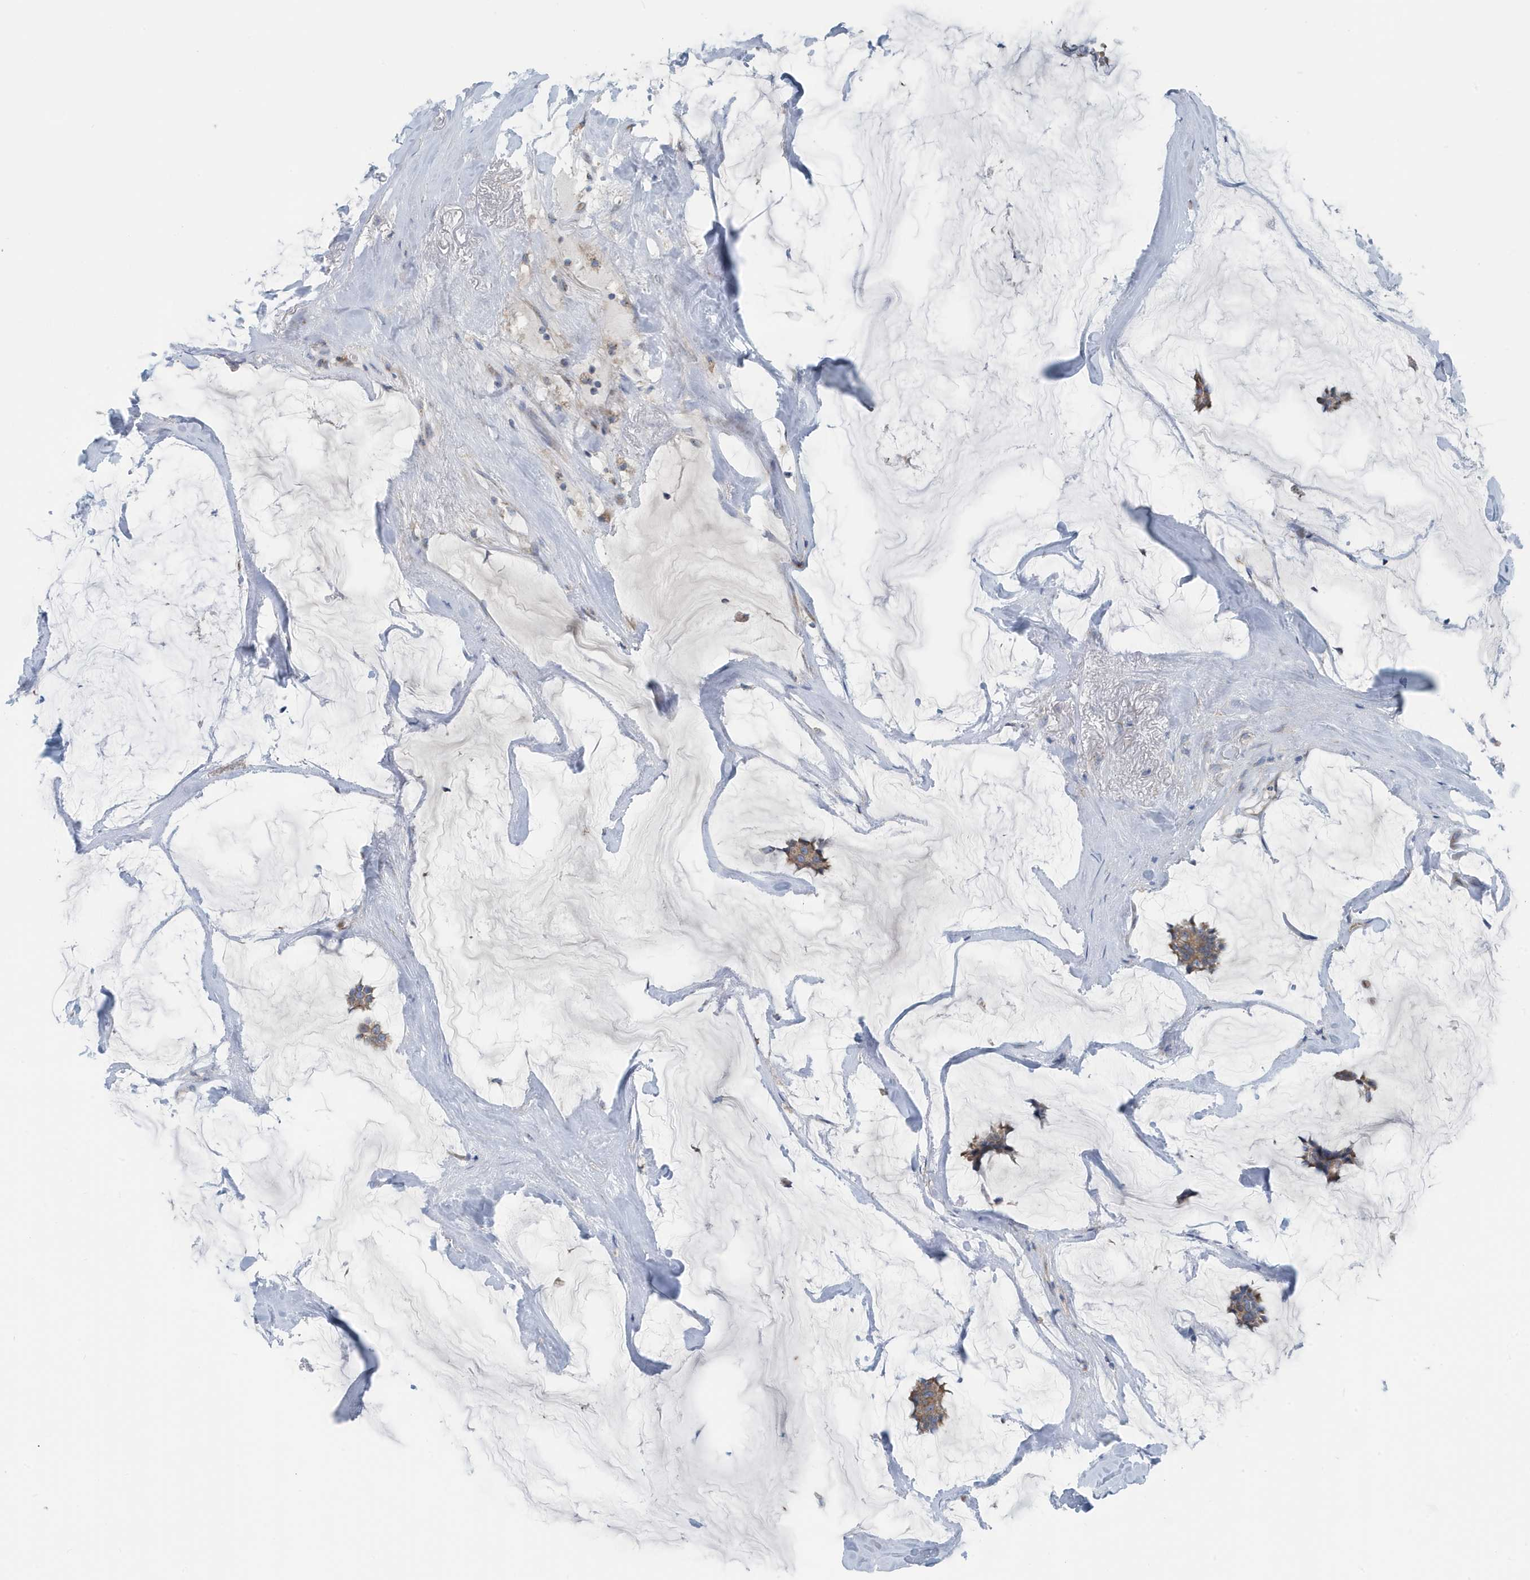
{"staining": {"intensity": "moderate", "quantity": ">75%", "location": "cytoplasmic/membranous"}, "tissue": "breast cancer", "cell_type": "Tumor cells", "image_type": "cancer", "snomed": [{"axis": "morphology", "description": "Duct carcinoma"}, {"axis": "topography", "description": "Breast"}], "caption": "Brown immunohistochemical staining in human breast cancer displays moderate cytoplasmic/membranous staining in approximately >75% of tumor cells.", "gene": "PPM1M", "patient": {"sex": "female", "age": 93}}